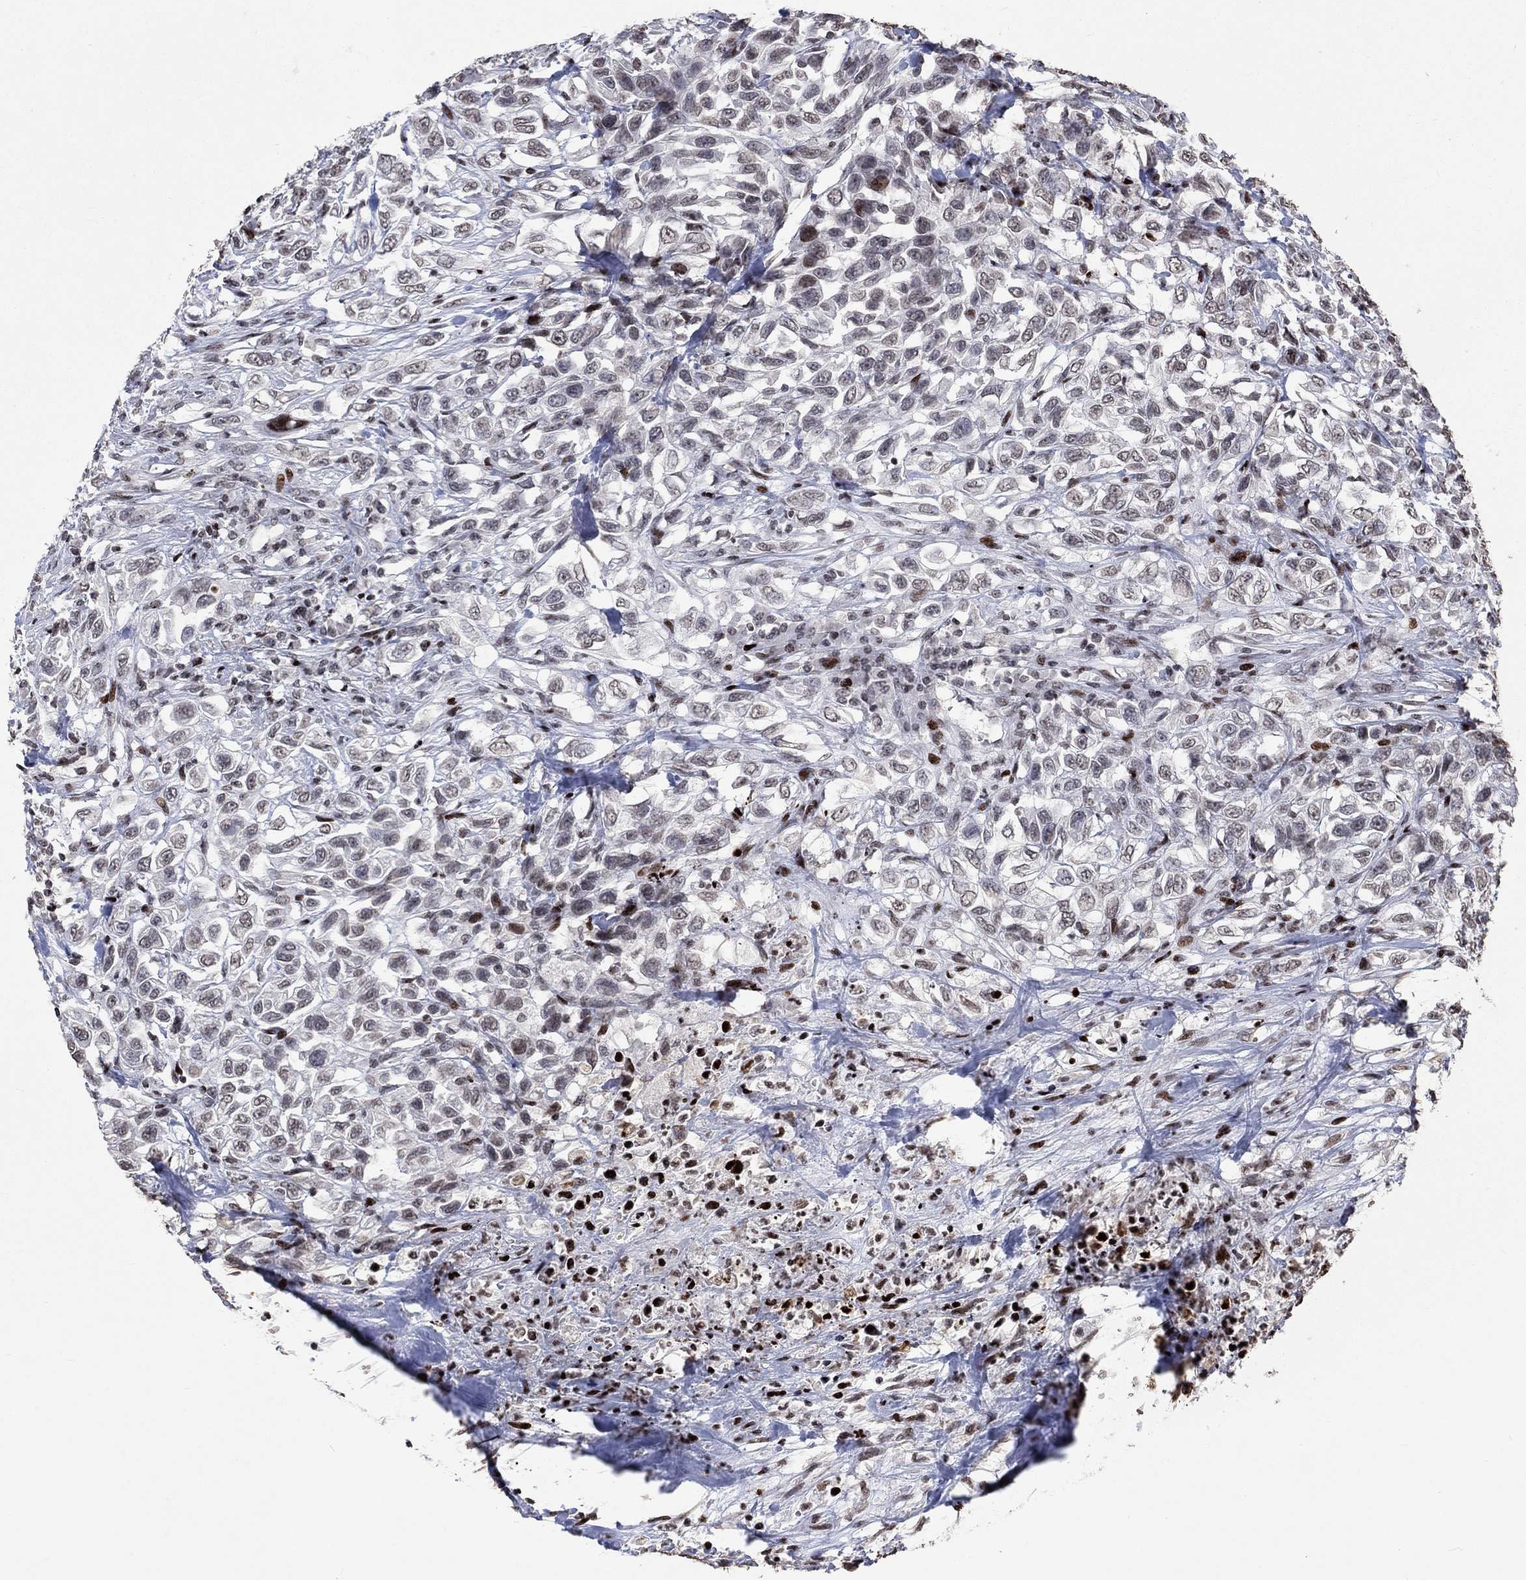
{"staining": {"intensity": "weak", "quantity": "<25%", "location": "nuclear"}, "tissue": "urothelial cancer", "cell_type": "Tumor cells", "image_type": "cancer", "snomed": [{"axis": "morphology", "description": "Urothelial carcinoma, High grade"}, {"axis": "topography", "description": "Urinary bladder"}], "caption": "Urothelial cancer was stained to show a protein in brown. There is no significant staining in tumor cells.", "gene": "SRSF3", "patient": {"sex": "female", "age": 56}}